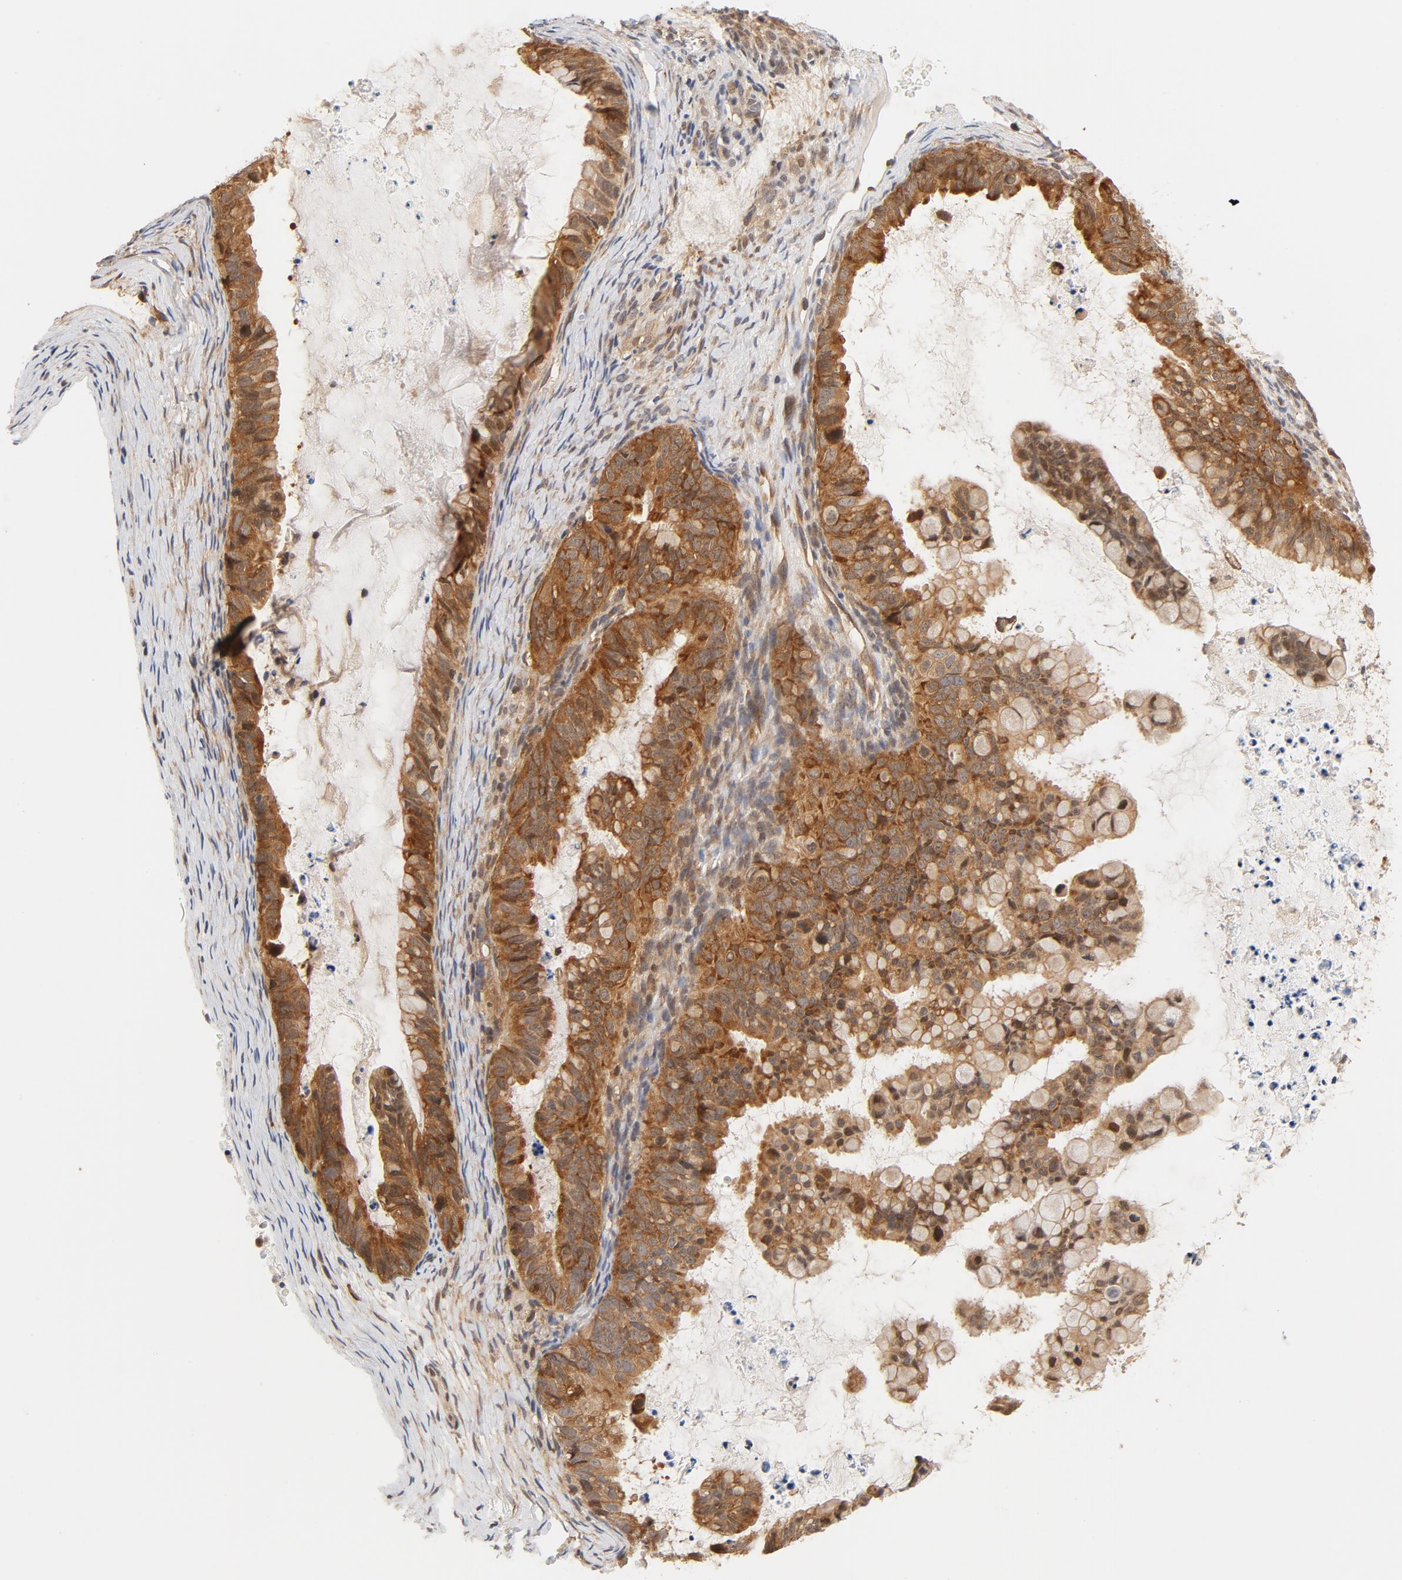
{"staining": {"intensity": "moderate", "quantity": ">75%", "location": "cytoplasmic/membranous"}, "tissue": "ovarian cancer", "cell_type": "Tumor cells", "image_type": "cancer", "snomed": [{"axis": "morphology", "description": "Cystadenocarcinoma, mucinous, NOS"}, {"axis": "topography", "description": "Ovary"}], "caption": "Mucinous cystadenocarcinoma (ovarian) tissue reveals moderate cytoplasmic/membranous positivity in approximately >75% of tumor cells, visualized by immunohistochemistry.", "gene": "EIF4E", "patient": {"sex": "female", "age": 36}}